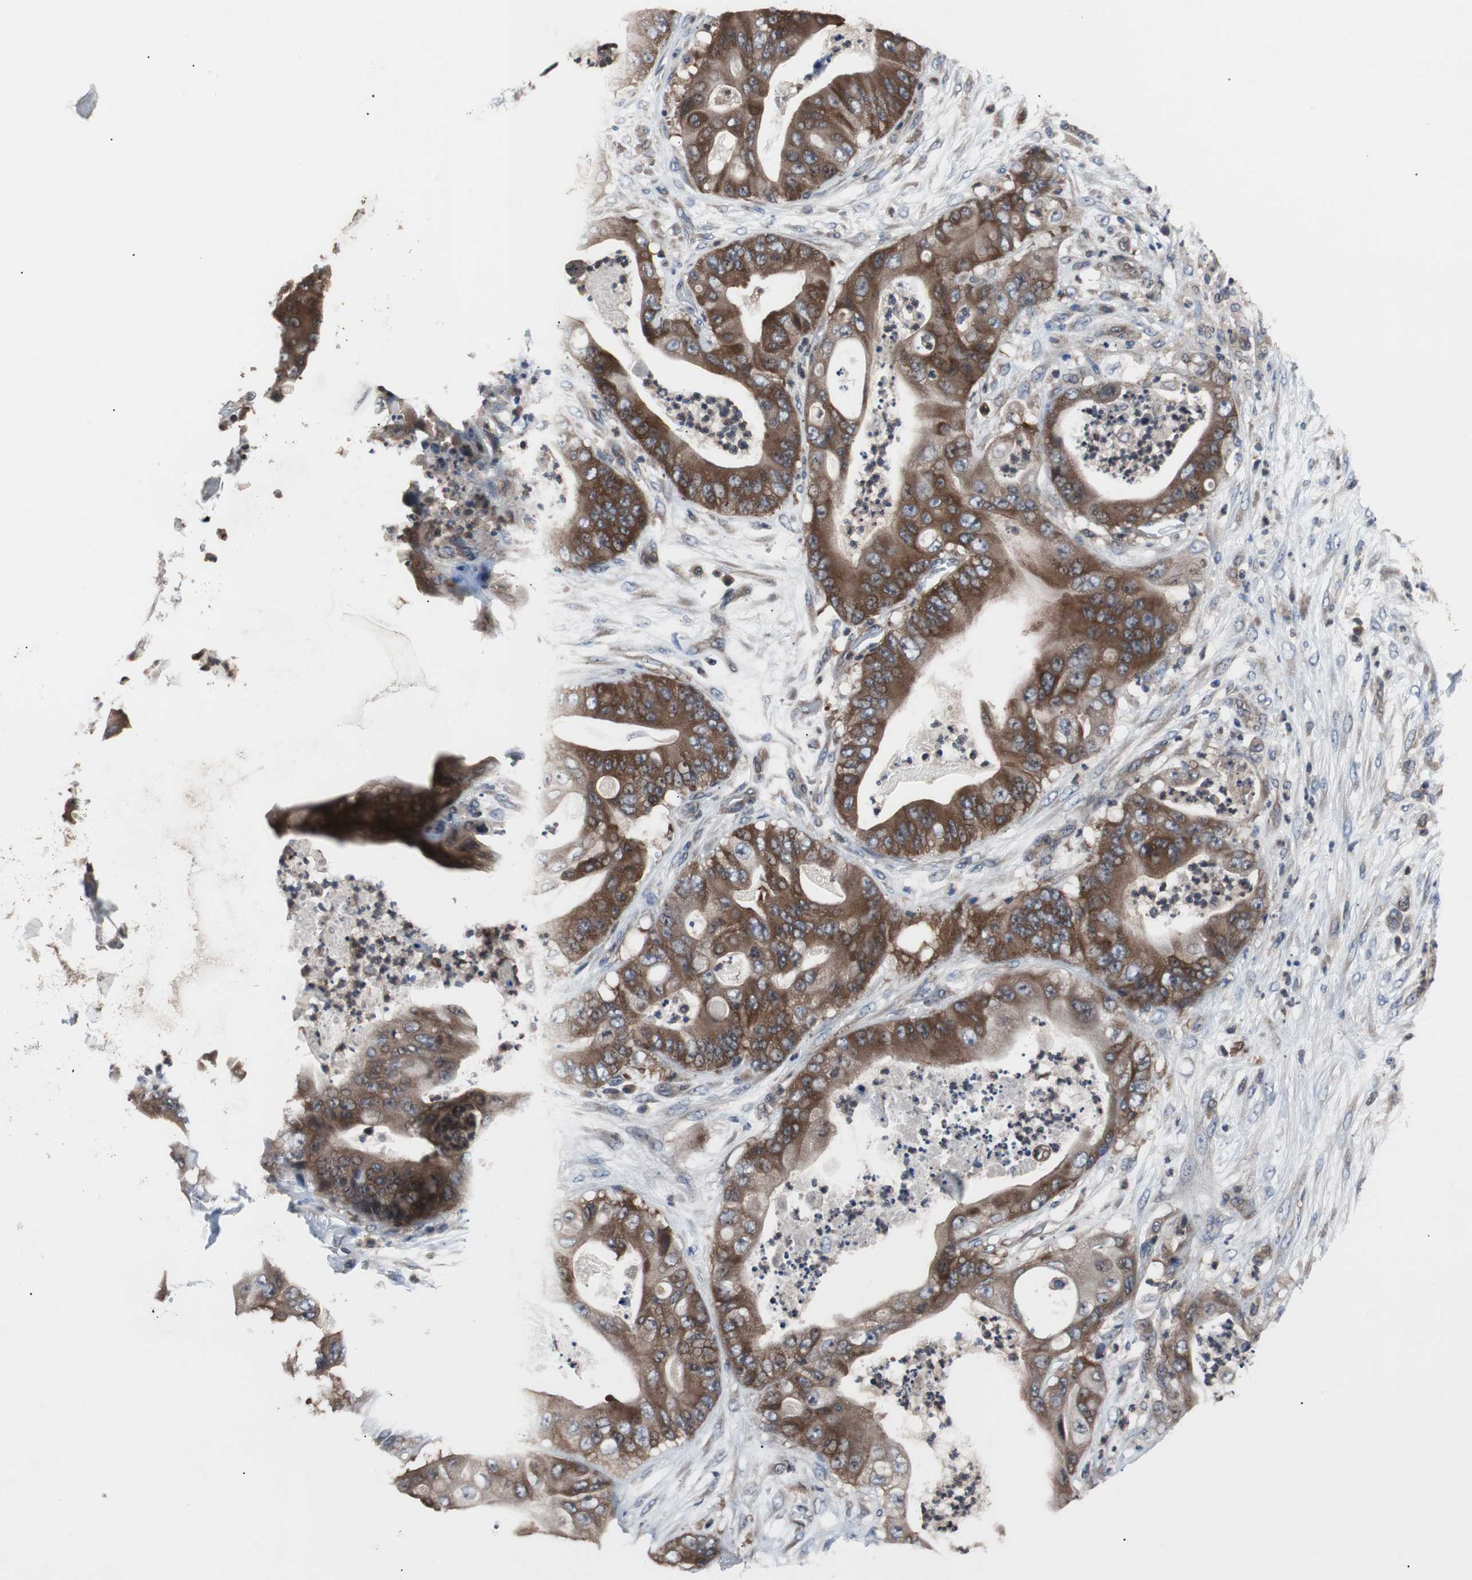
{"staining": {"intensity": "moderate", "quantity": ">75%", "location": "cytoplasmic/membranous"}, "tissue": "stomach cancer", "cell_type": "Tumor cells", "image_type": "cancer", "snomed": [{"axis": "morphology", "description": "Adenocarcinoma, NOS"}, {"axis": "topography", "description": "Stomach"}], "caption": "A brown stain shows moderate cytoplasmic/membranous positivity of a protein in stomach cancer (adenocarcinoma) tumor cells. Nuclei are stained in blue.", "gene": "PAK1", "patient": {"sex": "female", "age": 73}}